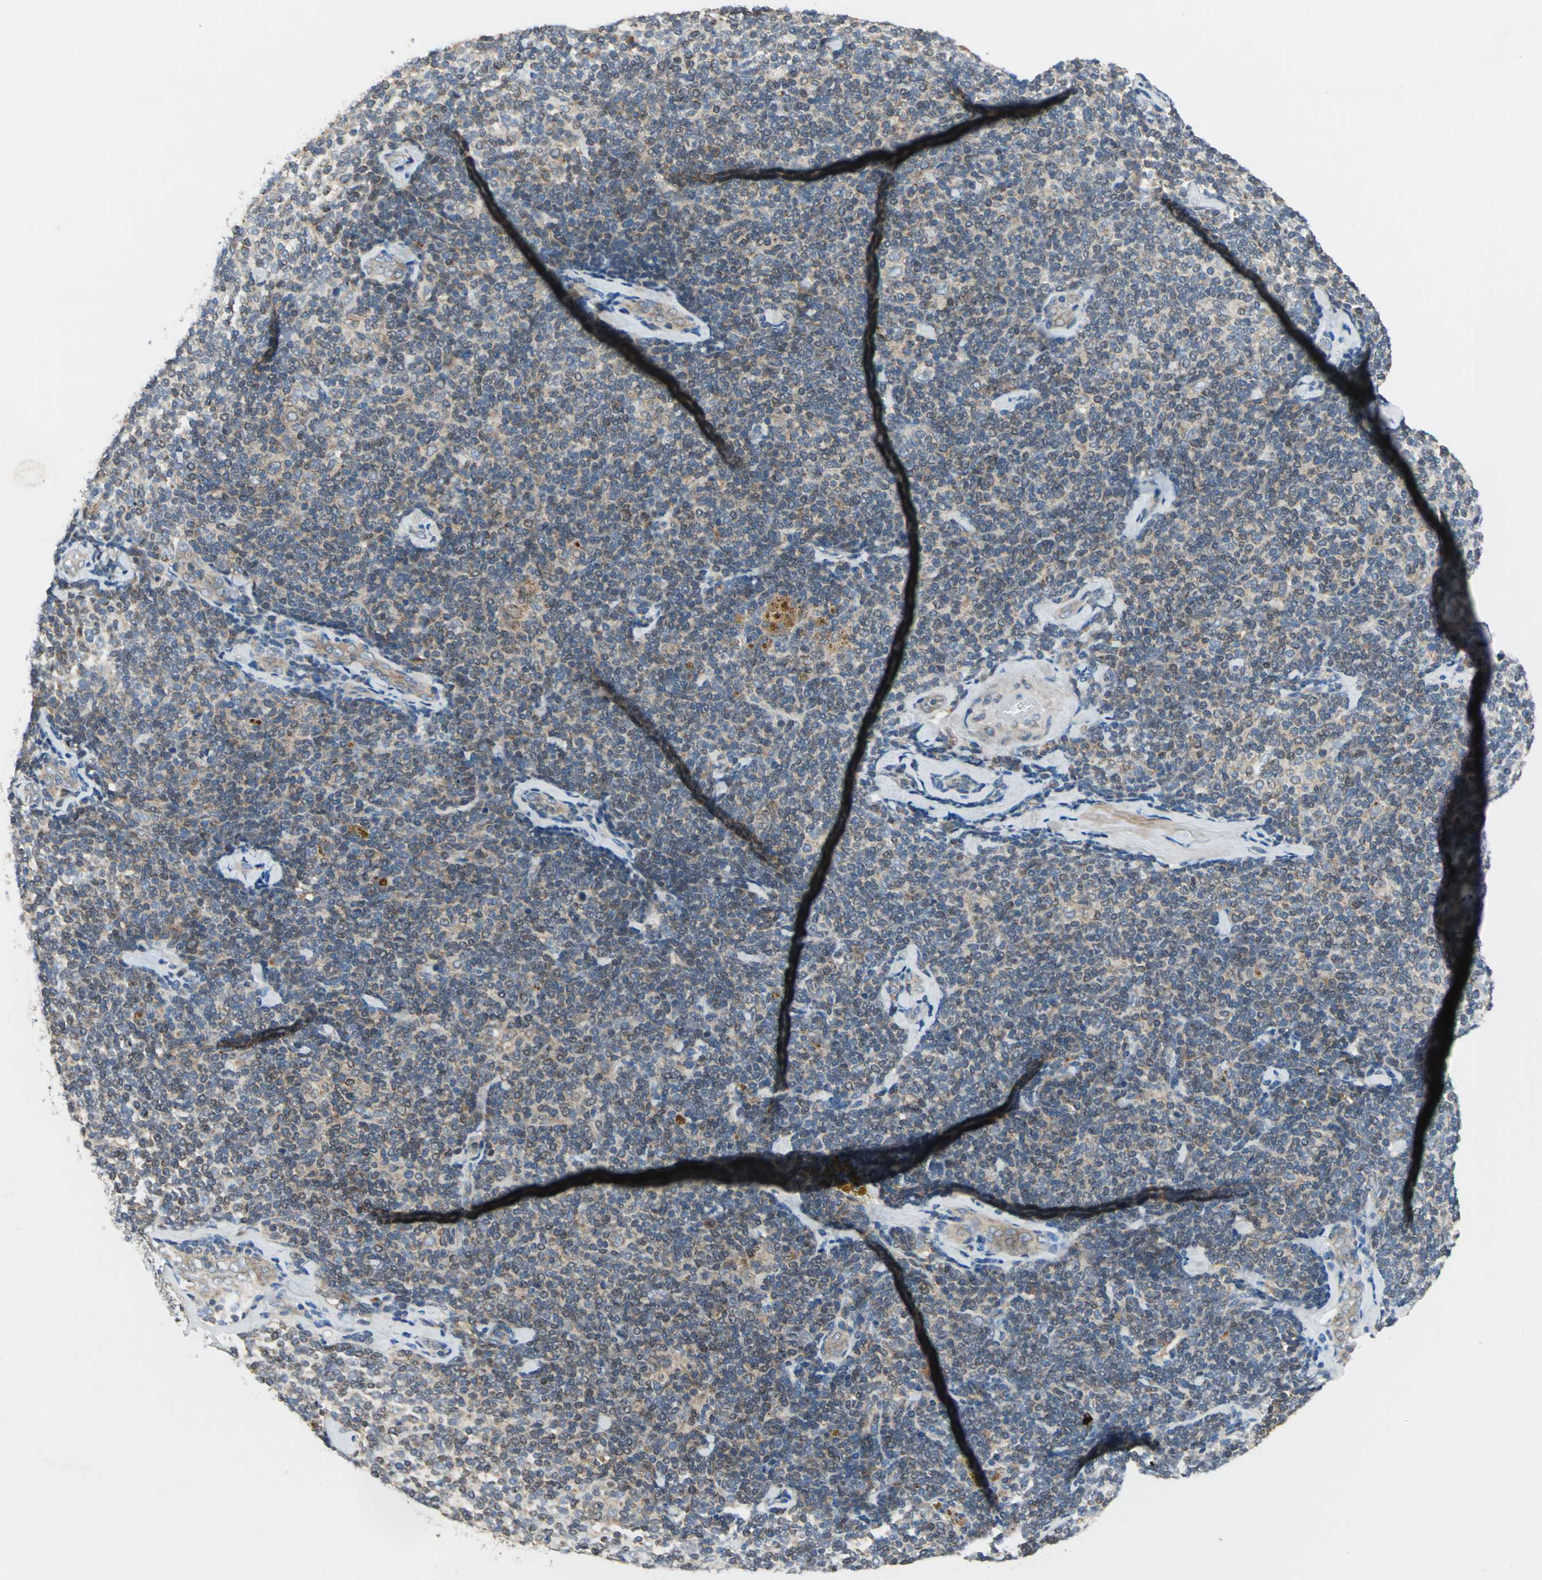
{"staining": {"intensity": "weak", "quantity": ">75%", "location": "cytoplasmic/membranous"}, "tissue": "lymphoma", "cell_type": "Tumor cells", "image_type": "cancer", "snomed": [{"axis": "morphology", "description": "Malignant lymphoma, non-Hodgkin's type, Low grade"}, {"axis": "topography", "description": "Lymph node"}], "caption": "Human lymphoma stained with a protein marker shows weak staining in tumor cells.", "gene": "TRAK1", "patient": {"sex": "female", "age": 56}}